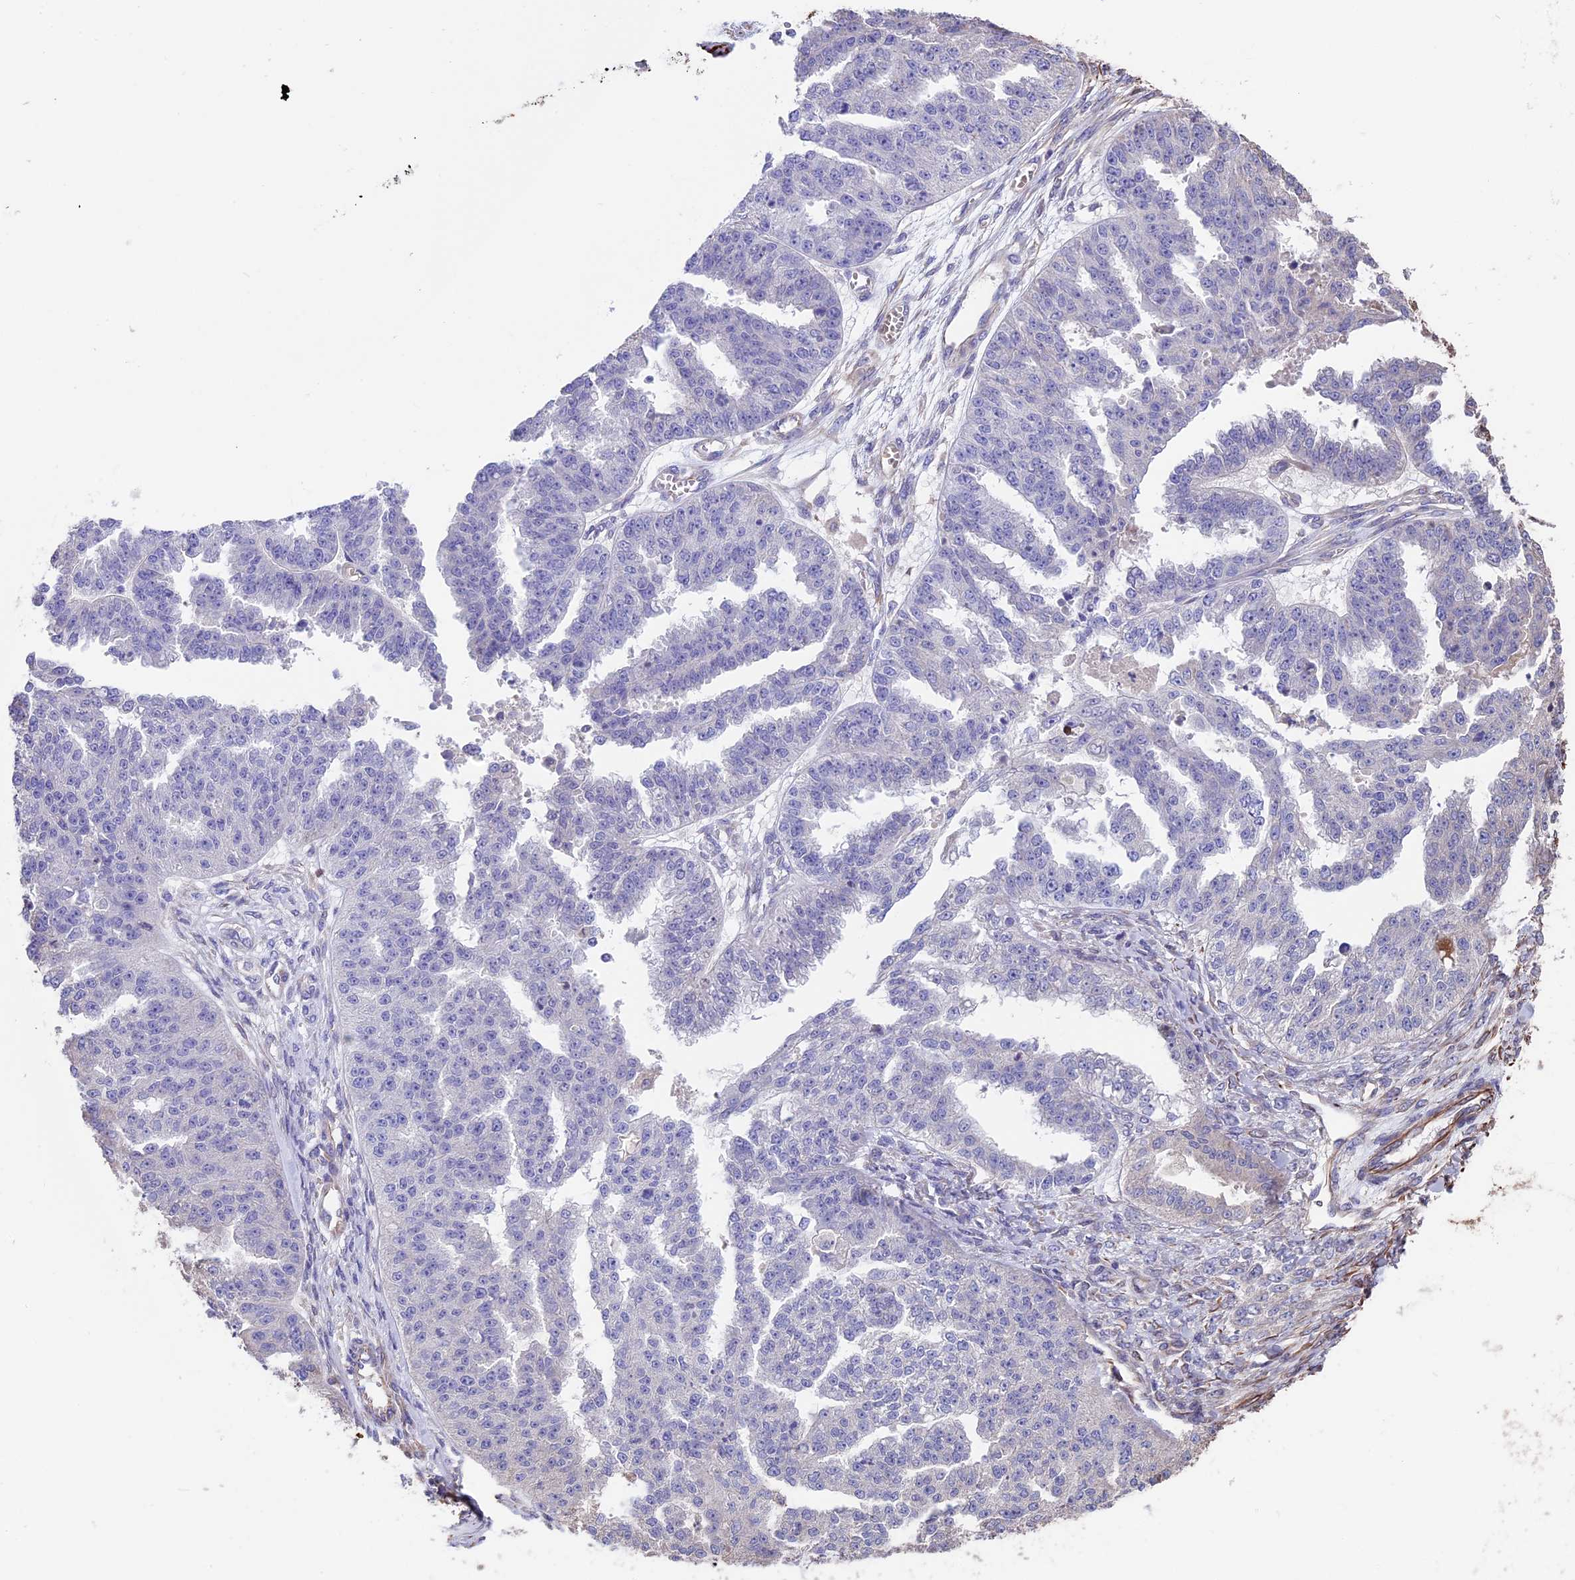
{"staining": {"intensity": "negative", "quantity": "none", "location": "none"}, "tissue": "ovarian cancer", "cell_type": "Tumor cells", "image_type": "cancer", "snomed": [{"axis": "morphology", "description": "Cystadenocarcinoma, serous, NOS"}, {"axis": "topography", "description": "Ovary"}], "caption": "Photomicrograph shows no protein staining in tumor cells of serous cystadenocarcinoma (ovarian) tissue.", "gene": "SEH1L", "patient": {"sex": "female", "age": 58}}